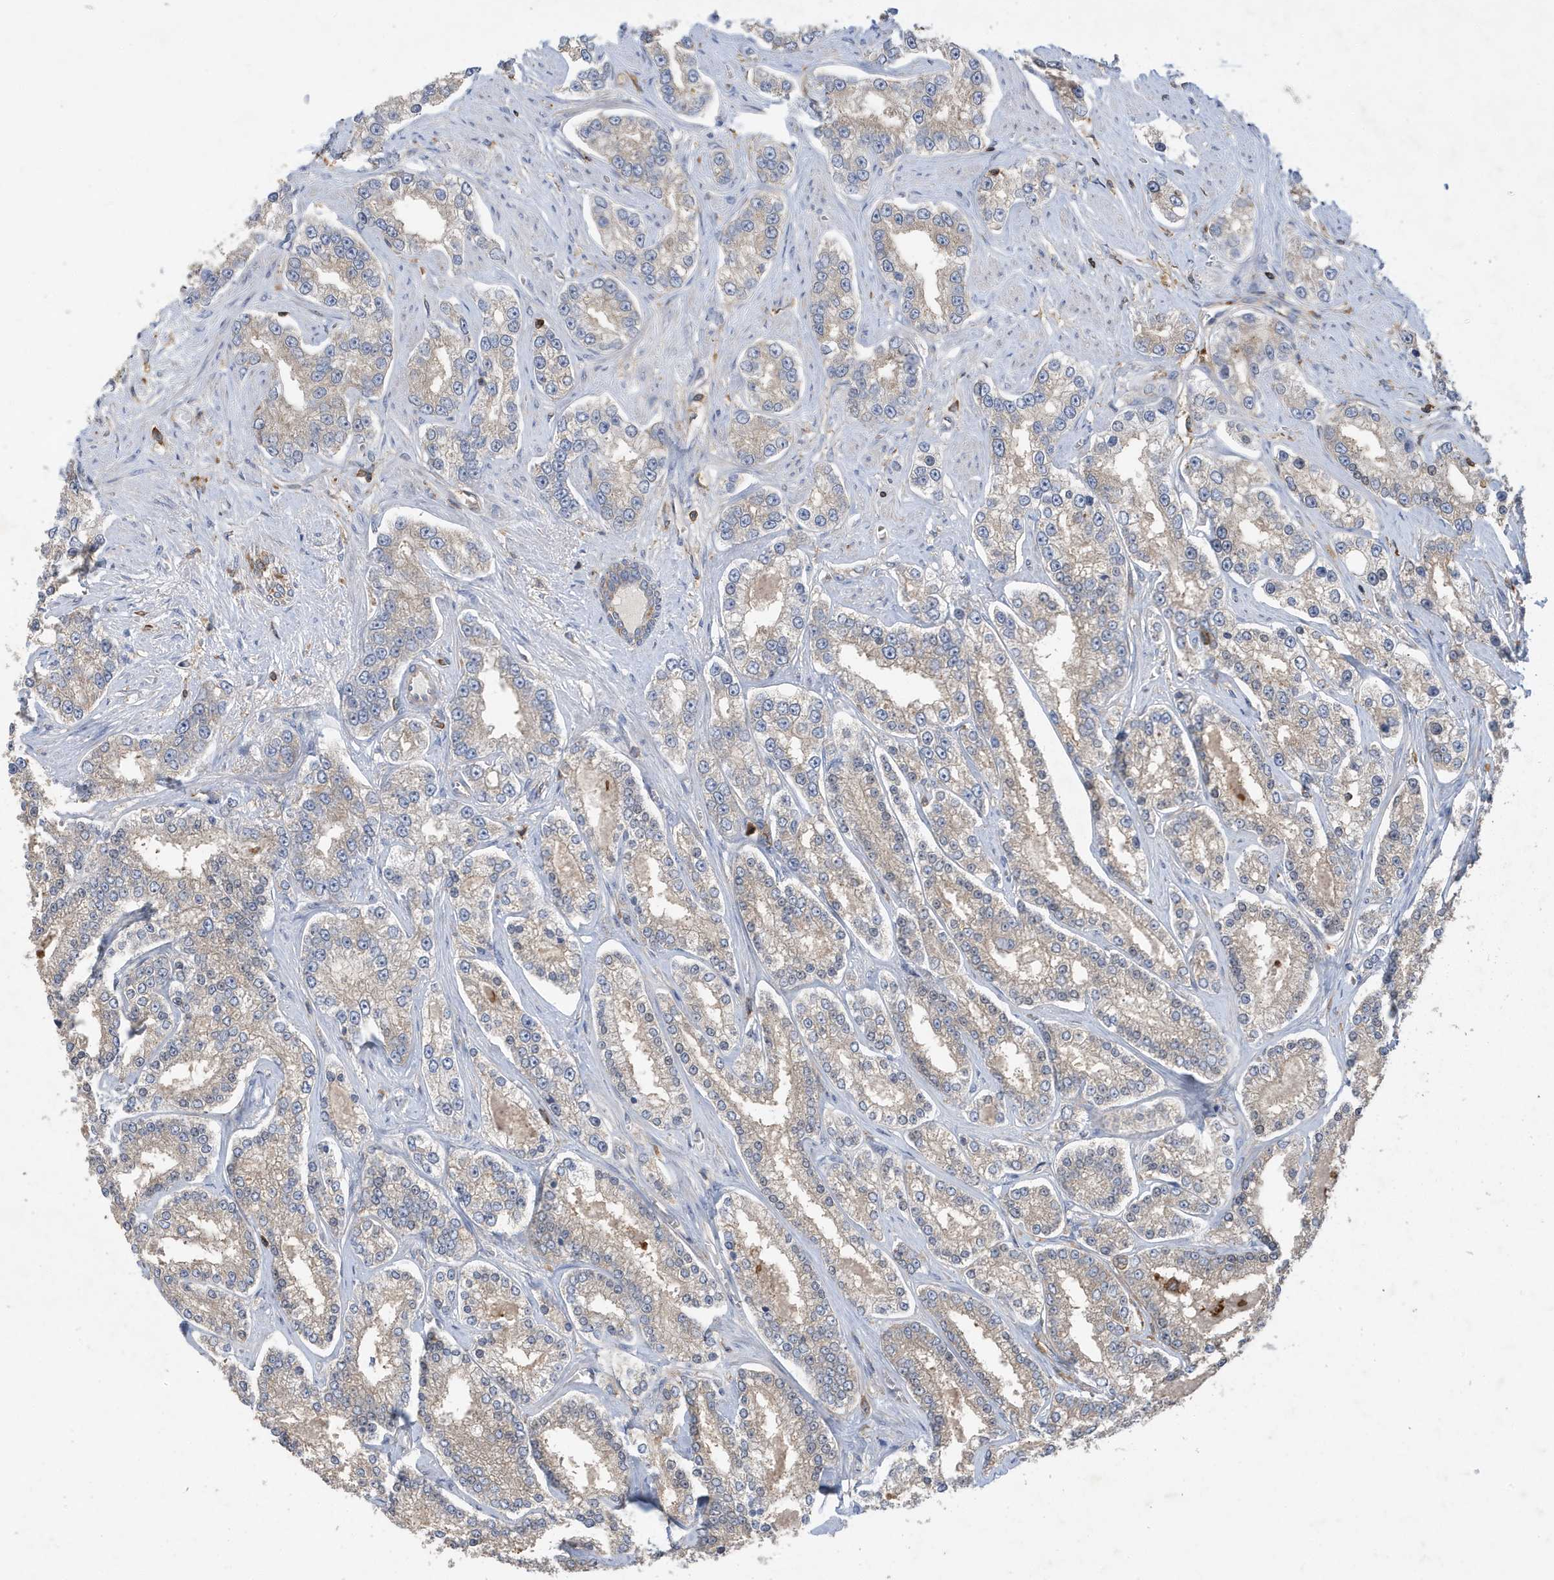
{"staining": {"intensity": "weak", "quantity": ">75%", "location": "cytoplasmic/membranous"}, "tissue": "prostate cancer", "cell_type": "Tumor cells", "image_type": "cancer", "snomed": [{"axis": "morphology", "description": "Normal tissue, NOS"}, {"axis": "morphology", "description": "Adenocarcinoma, High grade"}, {"axis": "topography", "description": "Prostate"}], "caption": "Prostate cancer stained for a protein (brown) reveals weak cytoplasmic/membranous positive expression in about >75% of tumor cells.", "gene": "LAPTM4A", "patient": {"sex": "male", "age": 83}}